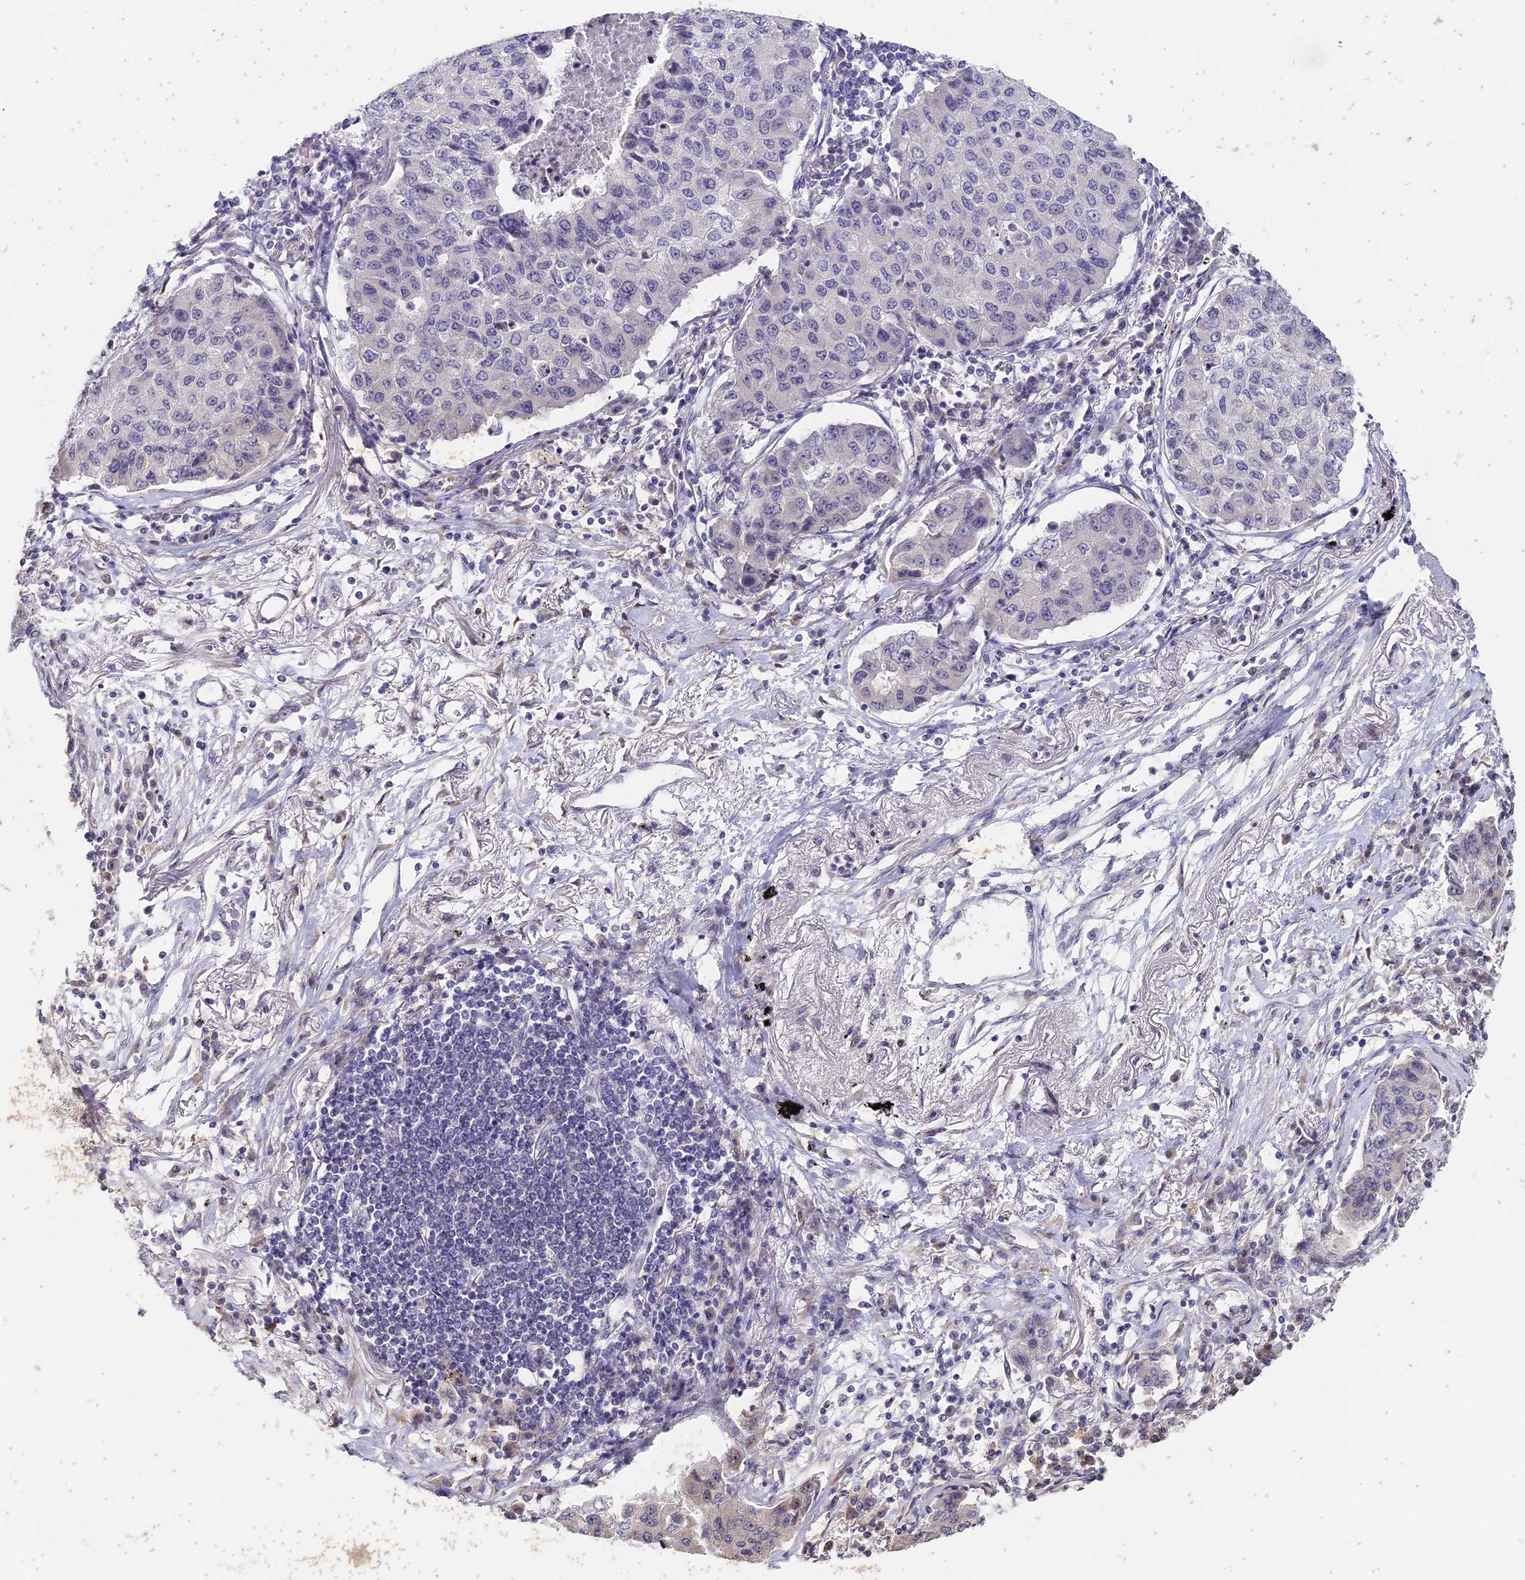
{"staining": {"intensity": "negative", "quantity": "none", "location": "none"}, "tissue": "lung cancer", "cell_type": "Tumor cells", "image_type": "cancer", "snomed": [{"axis": "morphology", "description": "Squamous cell carcinoma, NOS"}, {"axis": "topography", "description": "Lung"}], "caption": "Photomicrograph shows no protein expression in tumor cells of lung squamous cell carcinoma tissue. Brightfield microscopy of IHC stained with DAB (3,3'-diaminobenzidine) (brown) and hematoxylin (blue), captured at high magnification.", "gene": "PRR22", "patient": {"sex": "male", "age": 74}}